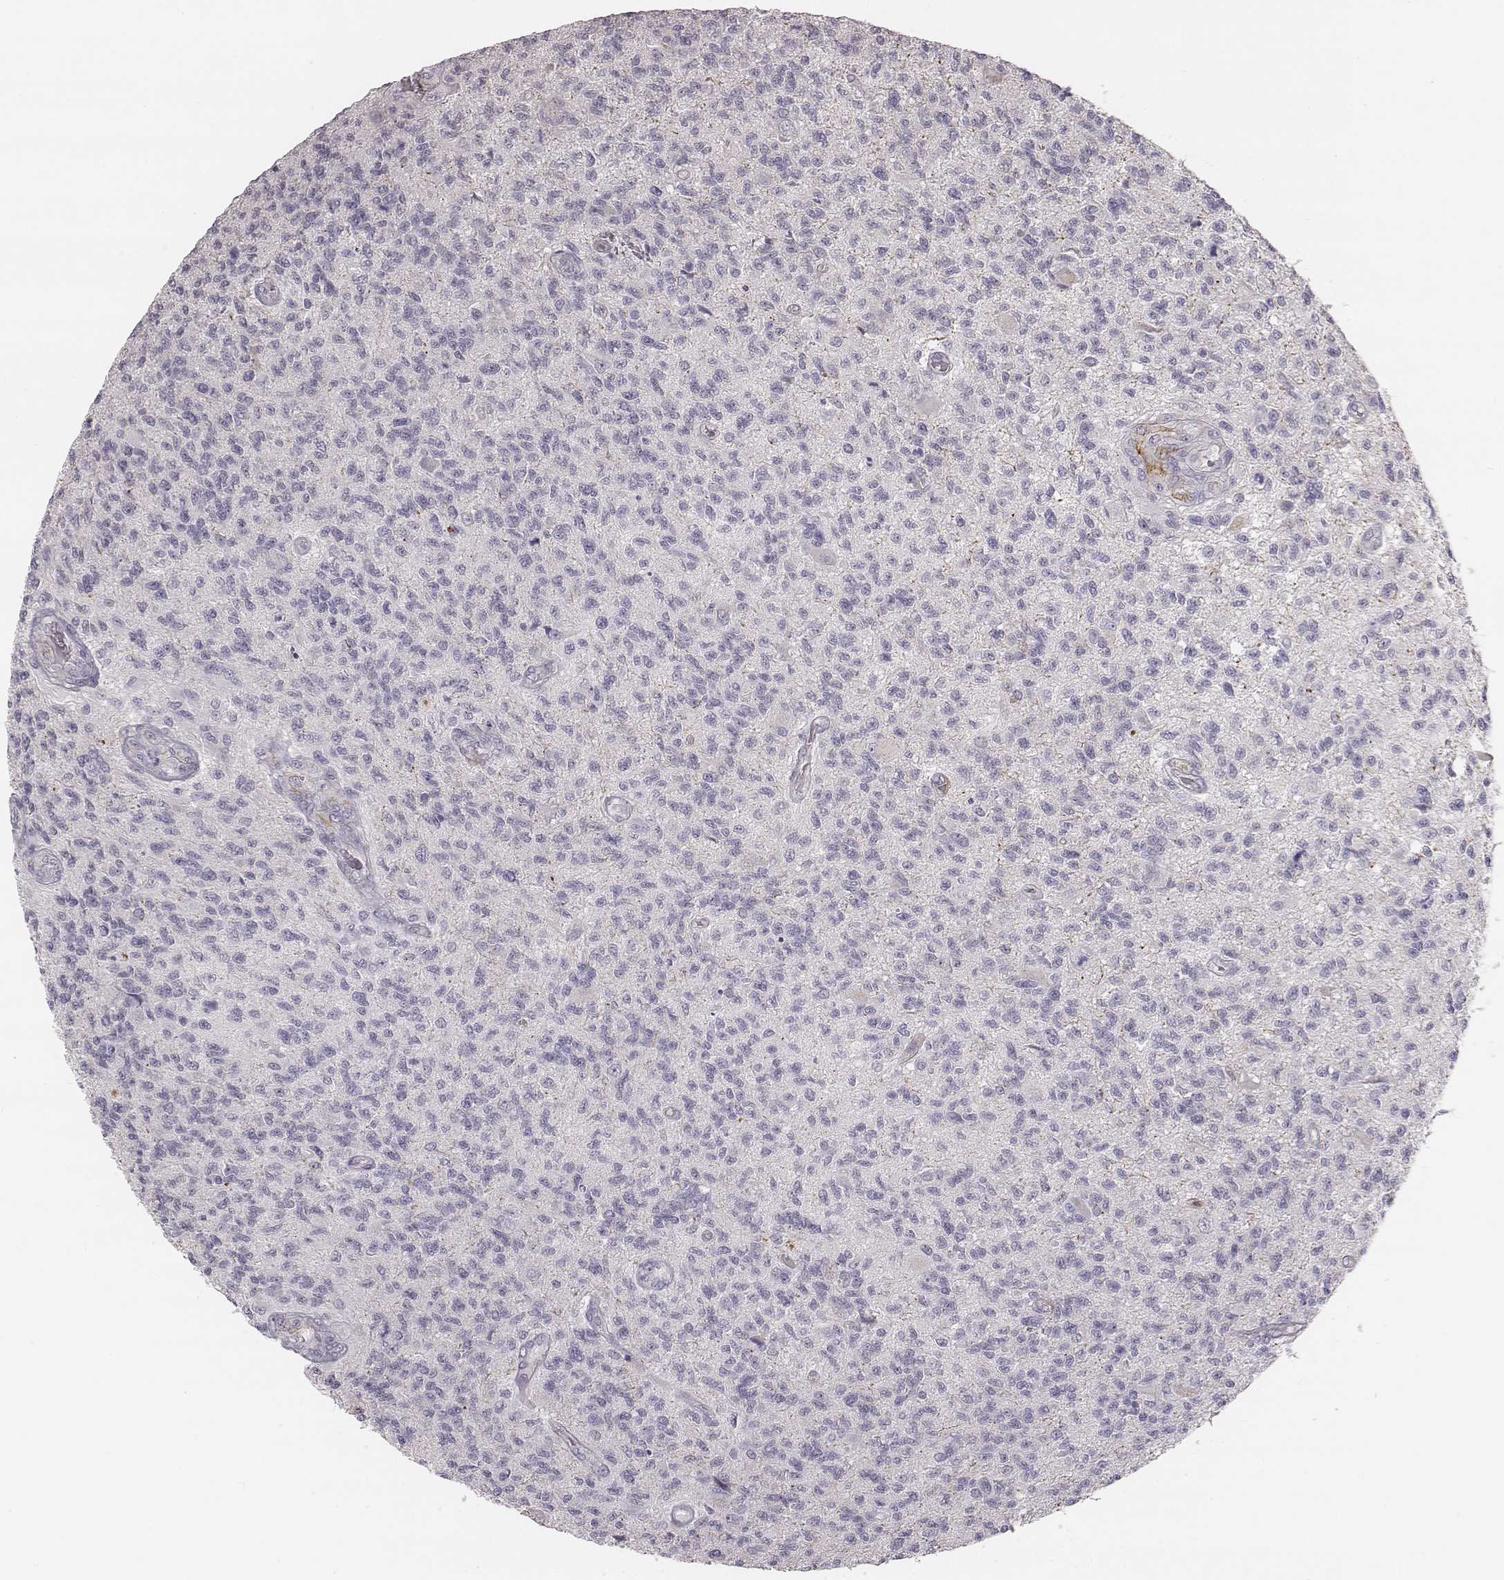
{"staining": {"intensity": "negative", "quantity": "none", "location": "none"}, "tissue": "glioma", "cell_type": "Tumor cells", "image_type": "cancer", "snomed": [{"axis": "morphology", "description": "Glioma, malignant, High grade"}, {"axis": "topography", "description": "Brain"}], "caption": "Tumor cells are negative for brown protein staining in malignant high-grade glioma. (Immunohistochemistry (ihc), brightfield microscopy, high magnification).", "gene": "KCNJ12", "patient": {"sex": "male", "age": 56}}